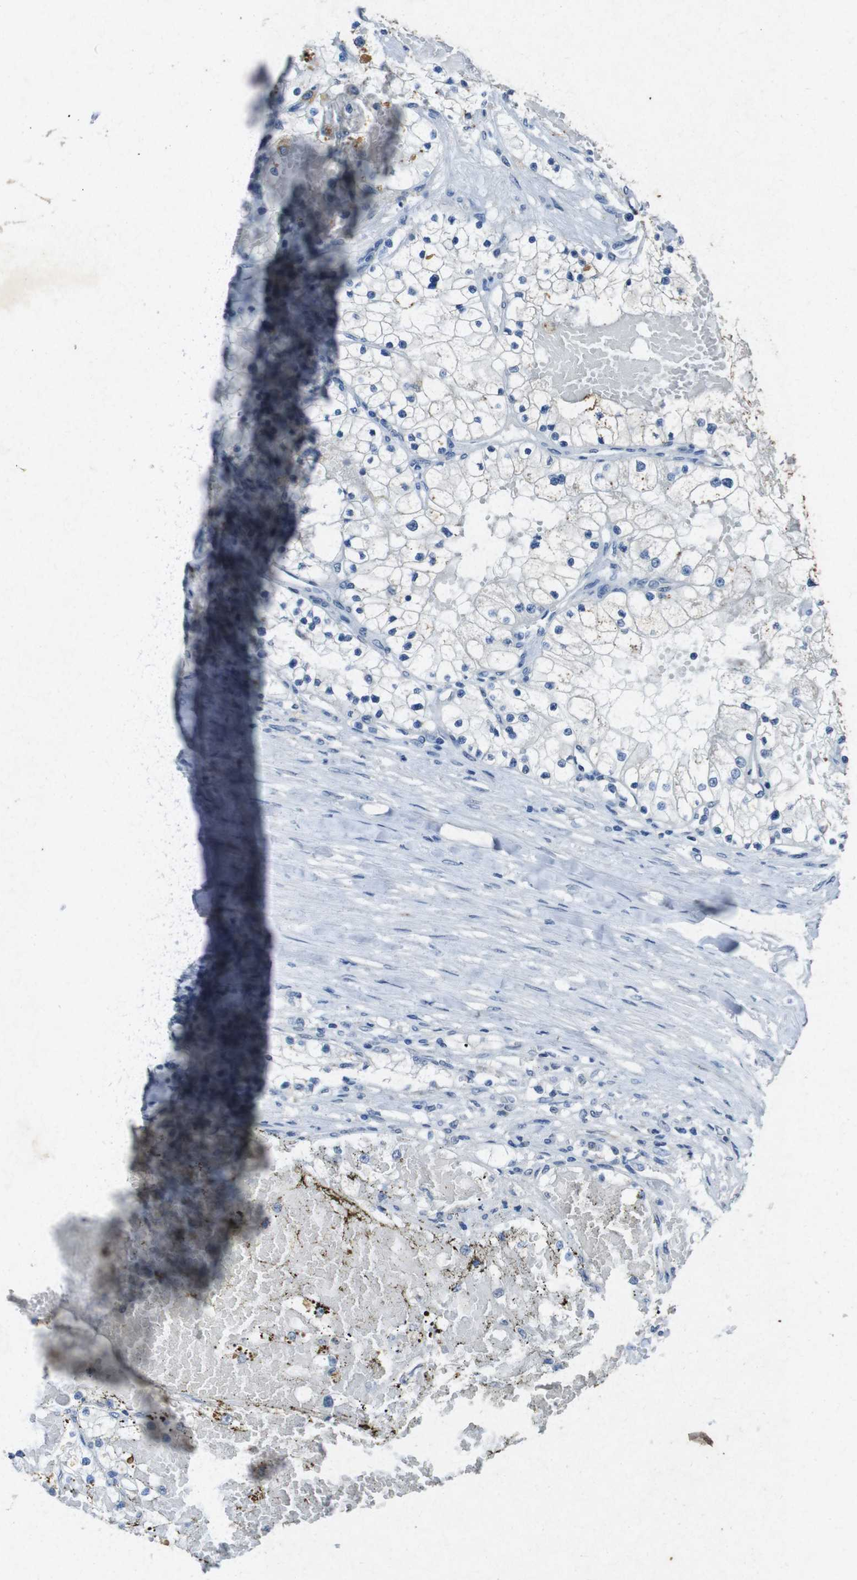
{"staining": {"intensity": "negative", "quantity": "none", "location": "none"}, "tissue": "renal cancer", "cell_type": "Tumor cells", "image_type": "cancer", "snomed": [{"axis": "morphology", "description": "Adenocarcinoma, NOS"}, {"axis": "topography", "description": "Kidney"}], "caption": "The micrograph displays no significant staining in tumor cells of renal cancer. (DAB (3,3'-diaminobenzidine) IHC with hematoxylin counter stain).", "gene": "STBD1", "patient": {"sex": "male", "age": 68}}